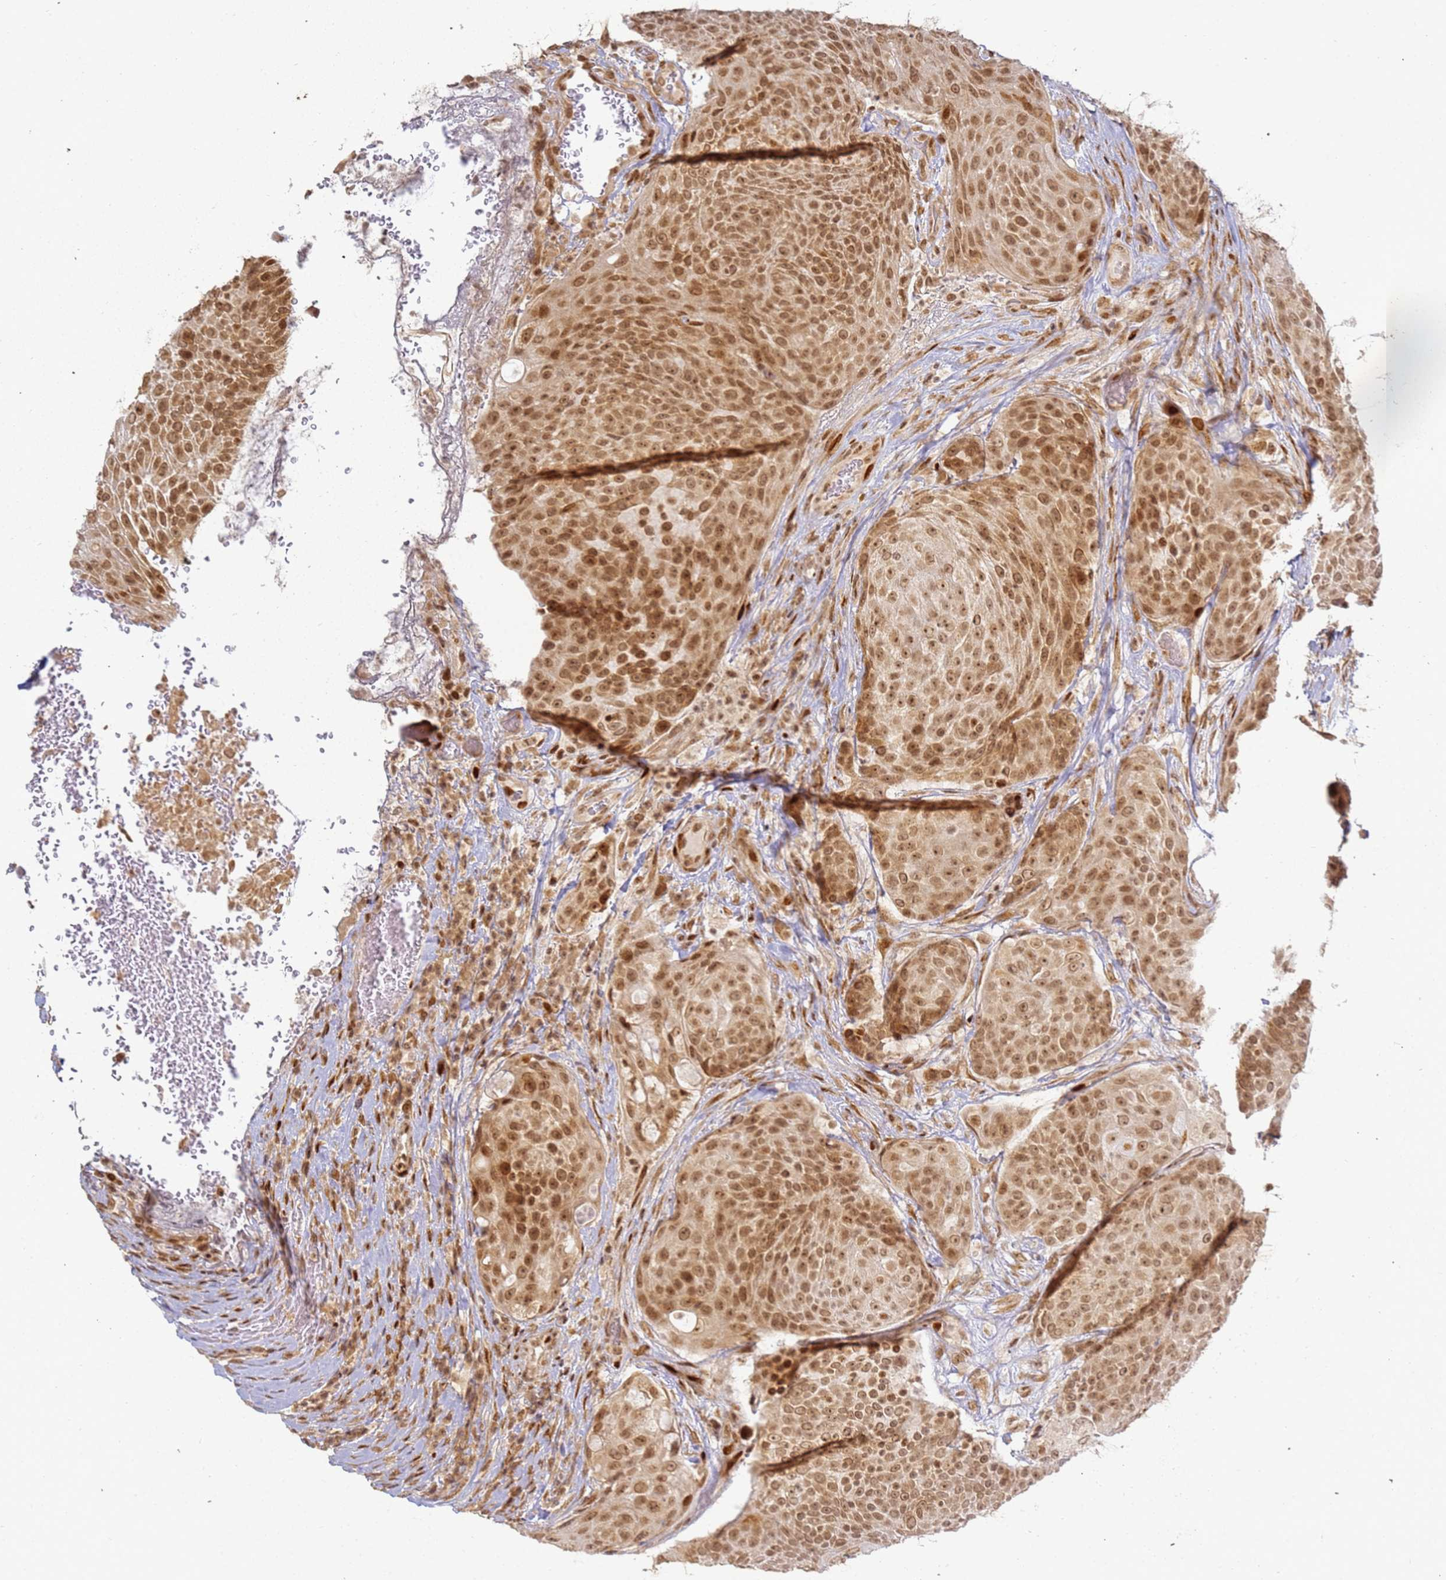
{"staining": {"intensity": "moderate", "quantity": ">75%", "location": "nuclear"}, "tissue": "urothelial cancer", "cell_type": "Tumor cells", "image_type": "cancer", "snomed": [{"axis": "morphology", "description": "Urothelial carcinoma, High grade"}, {"axis": "topography", "description": "Urinary bladder"}], "caption": "IHC (DAB (3,3'-diaminobenzidine)) staining of human urothelial cancer shows moderate nuclear protein expression in about >75% of tumor cells.", "gene": "ABCA2", "patient": {"sex": "female", "age": 63}}